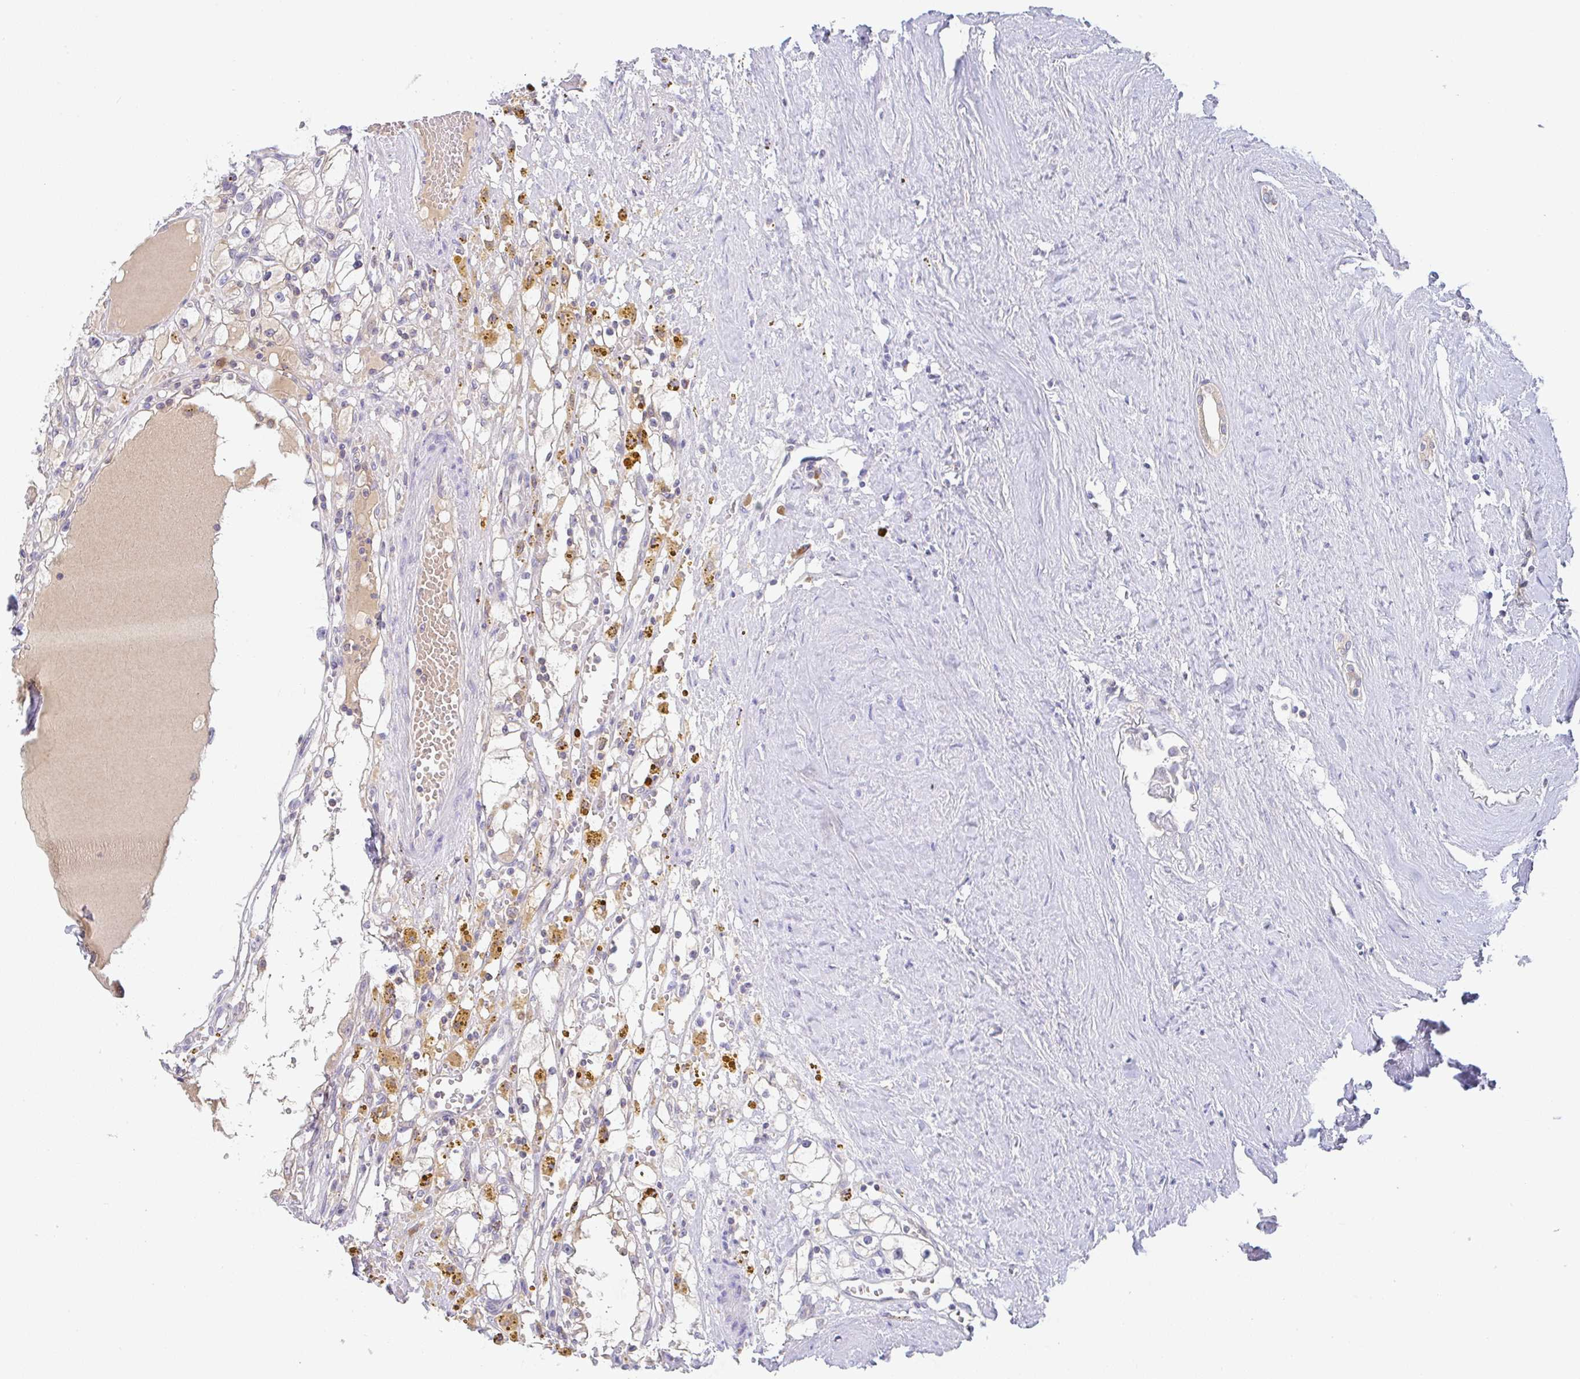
{"staining": {"intensity": "negative", "quantity": "none", "location": "none"}, "tissue": "renal cancer", "cell_type": "Tumor cells", "image_type": "cancer", "snomed": [{"axis": "morphology", "description": "Adenocarcinoma, NOS"}, {"axis": "topography", "description": "Kidney"}], "caption": "DAB immunohistochemical staining of adenocarcinoma (renal) demonstrates no significant positivity in tumor cells.", "gene": "DERL2", "patient": {"sex": "male", "age": 56}}